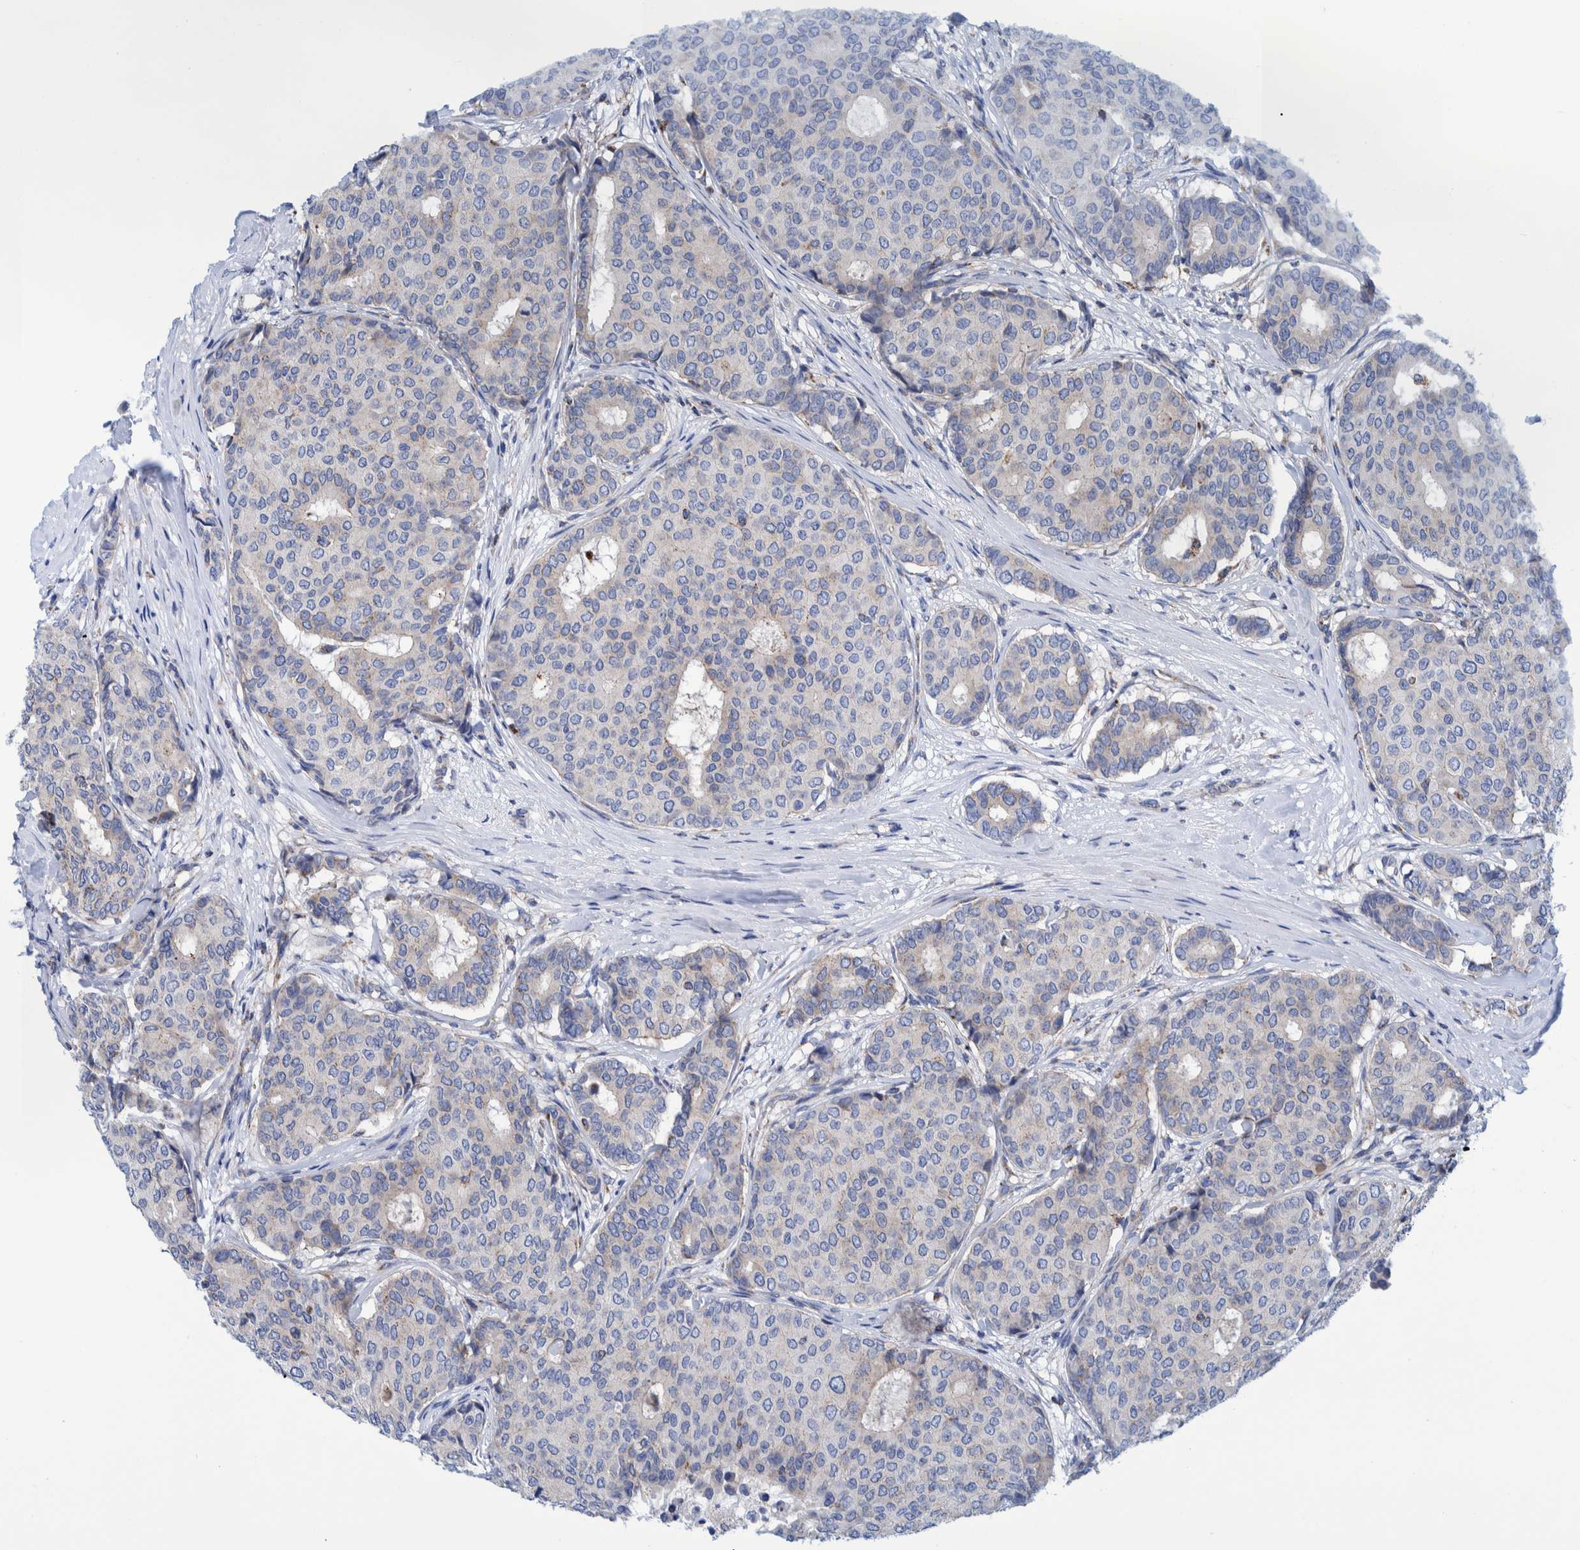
{"staining": {"intensity": "negative", "quantity": "none", "location": "none"}, "tissue": "breast cancer", "cell_type": "Tumor cells", "image_type": "cancer", "snomed": [{"axis": "morphology", "description": "Duct carcinoma"}, {"axis": "topography", "description": "Breast"}], "caption": "IHC of breast infiltrating ductal carcinoma demonstrates no expression in tumor cells.", "gene": "BZW2", "patient": {"sex": "female", "age": 75}}